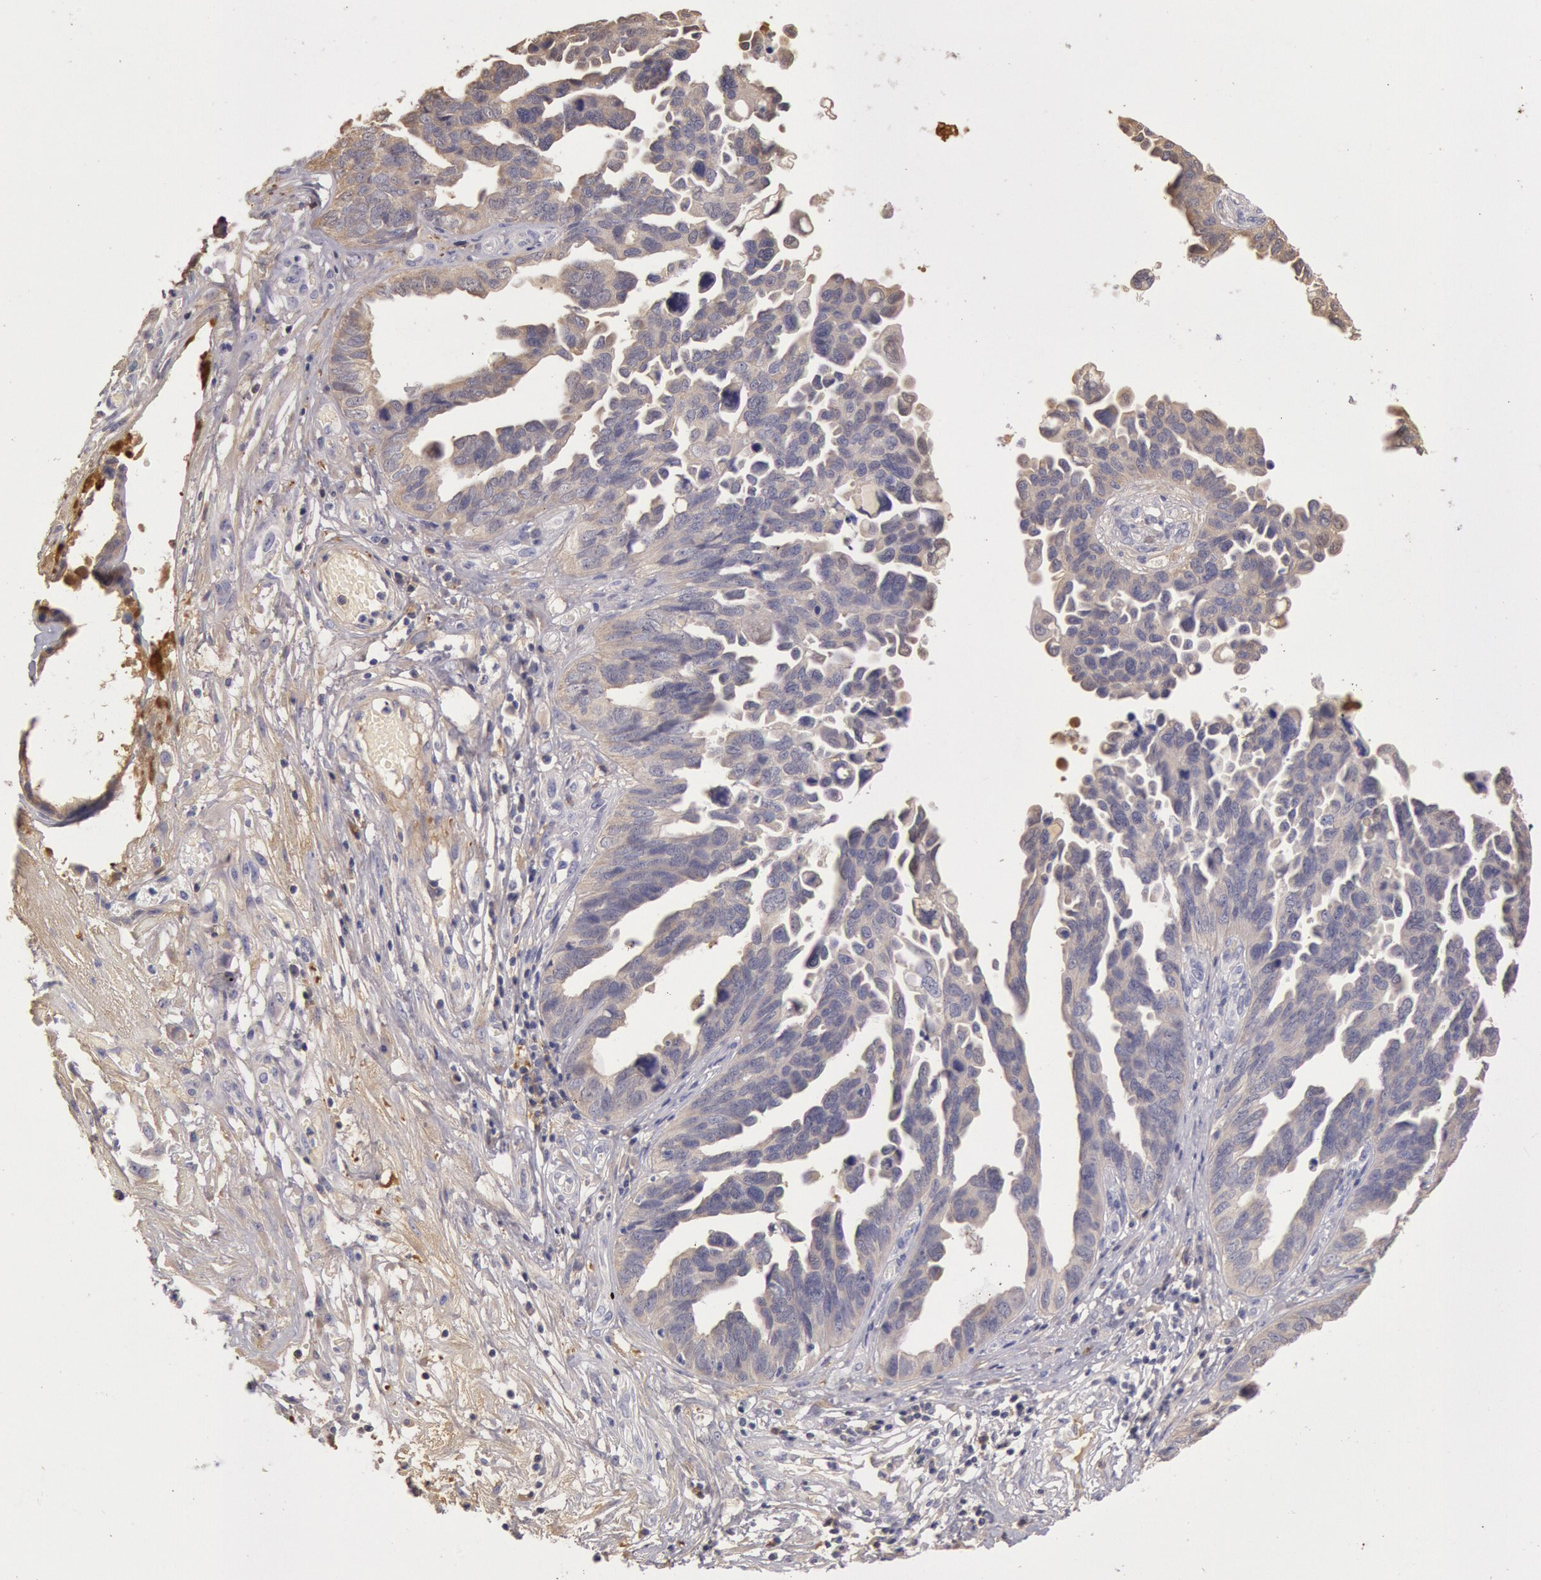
{"staining": {"intensity": "negative", "quantity": "none", "location": "none"}, "tissue": "ovarian cancer", "cell_type": "Tumor cells", "image_type": "cancer", "snomed": [{"axis": "morphology", "description": "Cystadenocarcinoma, serous, NOS"}, {"axis": "topography", "description": "Ovary"}], "caption": "Histopathology image shows no protein expression in tumor cells of serous cystadenocarcinoma (ovarian) tissue.", "gene": "C1R", "patient": {"sex": "female", "age": 64}}